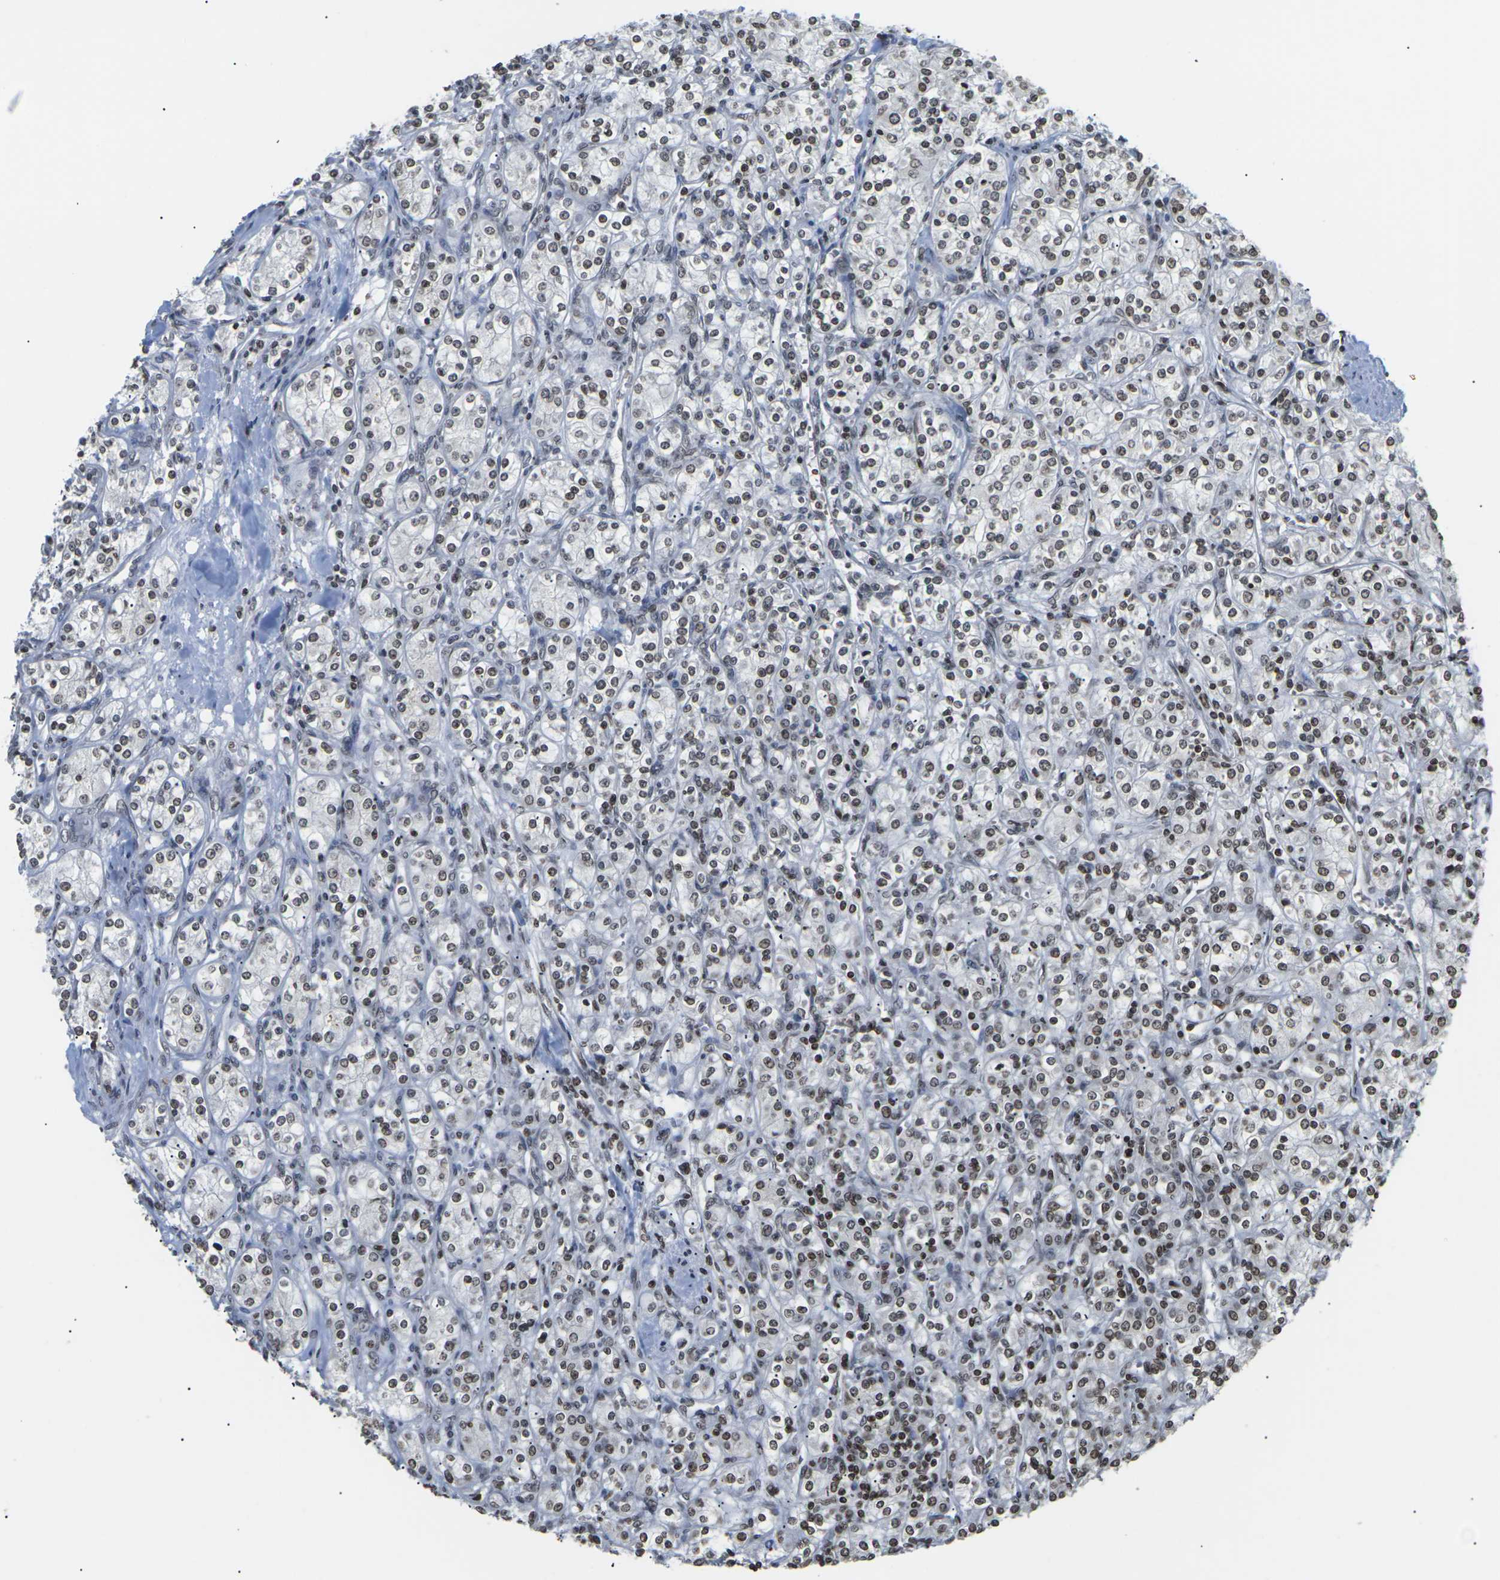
{"staining": {"intensity": "moderate", "quantity": ">75%", "location": "nuclear"}, "tissue": "renal cancer", "cell_type": "Tumor cells", "image_type": "cancer", "snomed": [{"axis": "morphology", "description": "Adenocarcinoma, NOS"}, {"axis": "topography", "description": "Kidney"}], "caption": "Protein expression analysis of human renal adenocarcinoma reveals moderate nuclear positivity in about >75% of tumor cells.", "gene": "ETV5", "patient": {"sex": "male", "age": 77}}